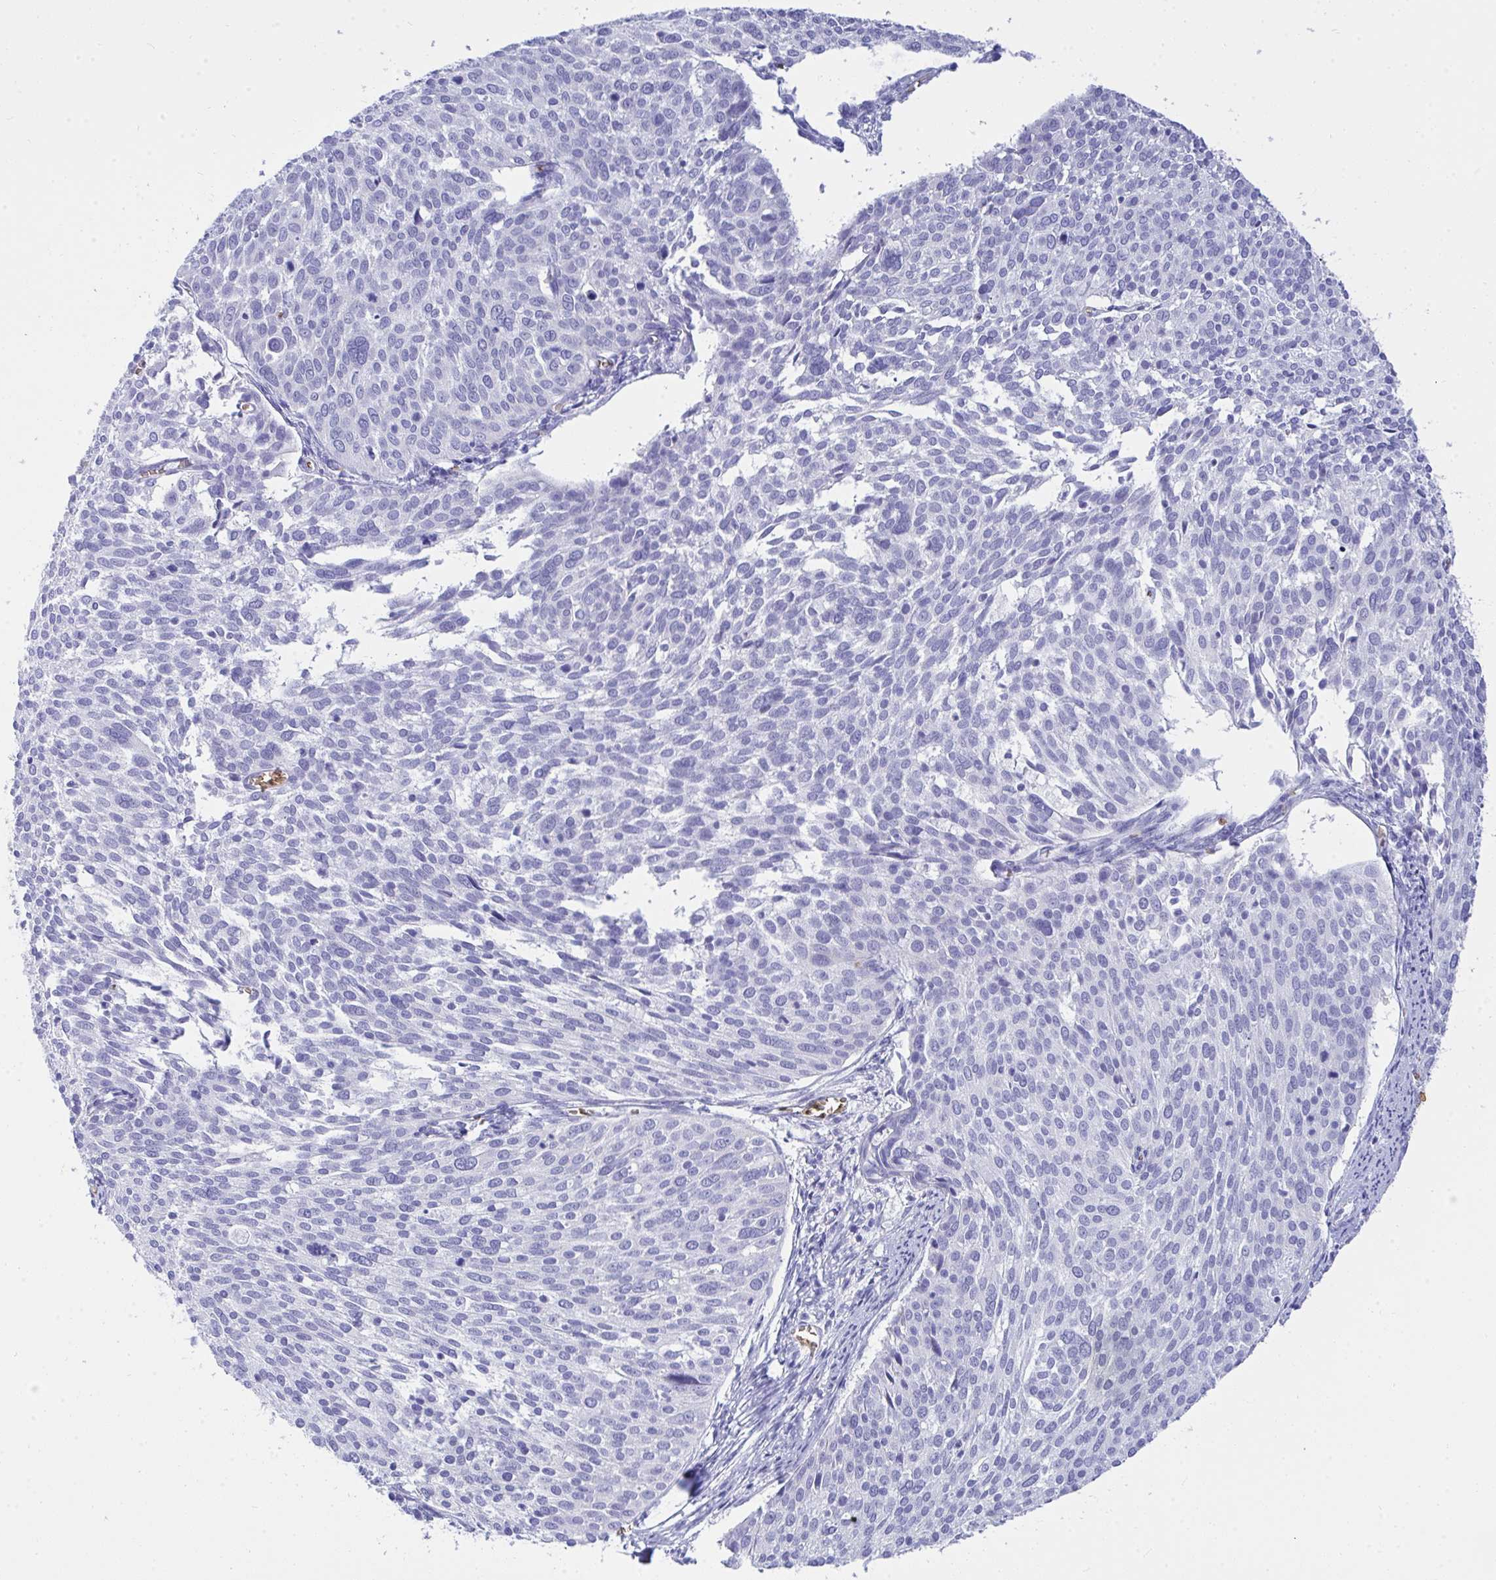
{"staining": {"intensity": "negative", "quantity": "none", "location": "none"}, "tissue": "cervical cancer", "cell_type": "Tumor cells", "image_type": "cancer", "snomed": [{"axis": "morphology", "description": "Squamous cell carcinoma, NOS"}, {"axis": "topography", "description": "Cervix"}], "caption": "DAB immunohistochemical staining of human cervical cancer shows no significant positivity in tumor cells.", "gene": "ANK1", "patient": {"sex": "female", "age": 39}}